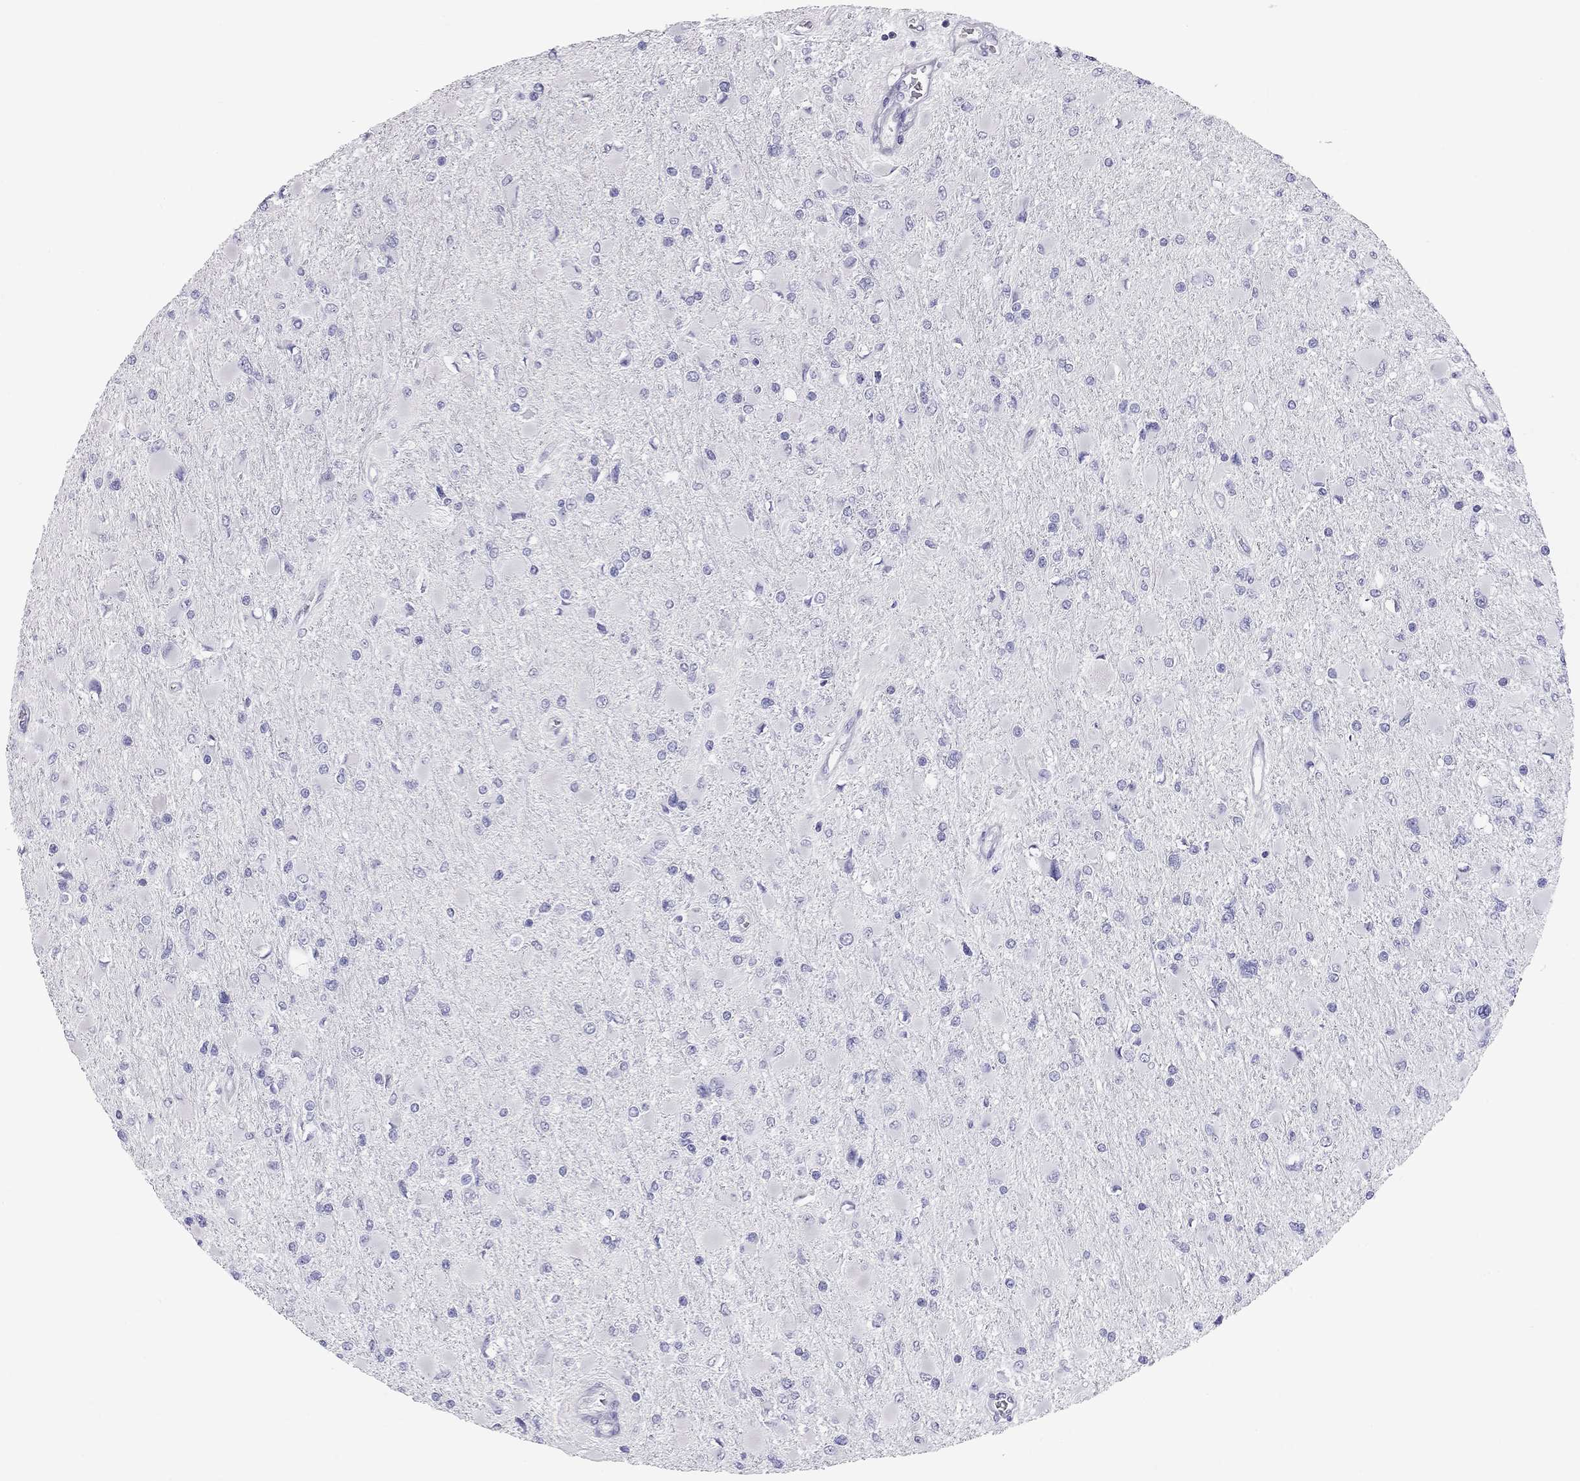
{"staining": {"intensity": "negative", "quantity": "none", "location": "none"}, "tissue": "glioma", "cell_type": "Tumor cells", "image_type": "cancer", "snomed": [{"axis": "morphology", "description": "Glioma, malignant, High grade"}, {"axis": "topography", "description": "Cerebral cortex"}], "caption": "This is a histopathology image of IHC staining of malignant high-grade glioma, which shows no expression in tumor cells.", "gene": "FSCN3", "patient": {"sex": "female", "age": 36}}